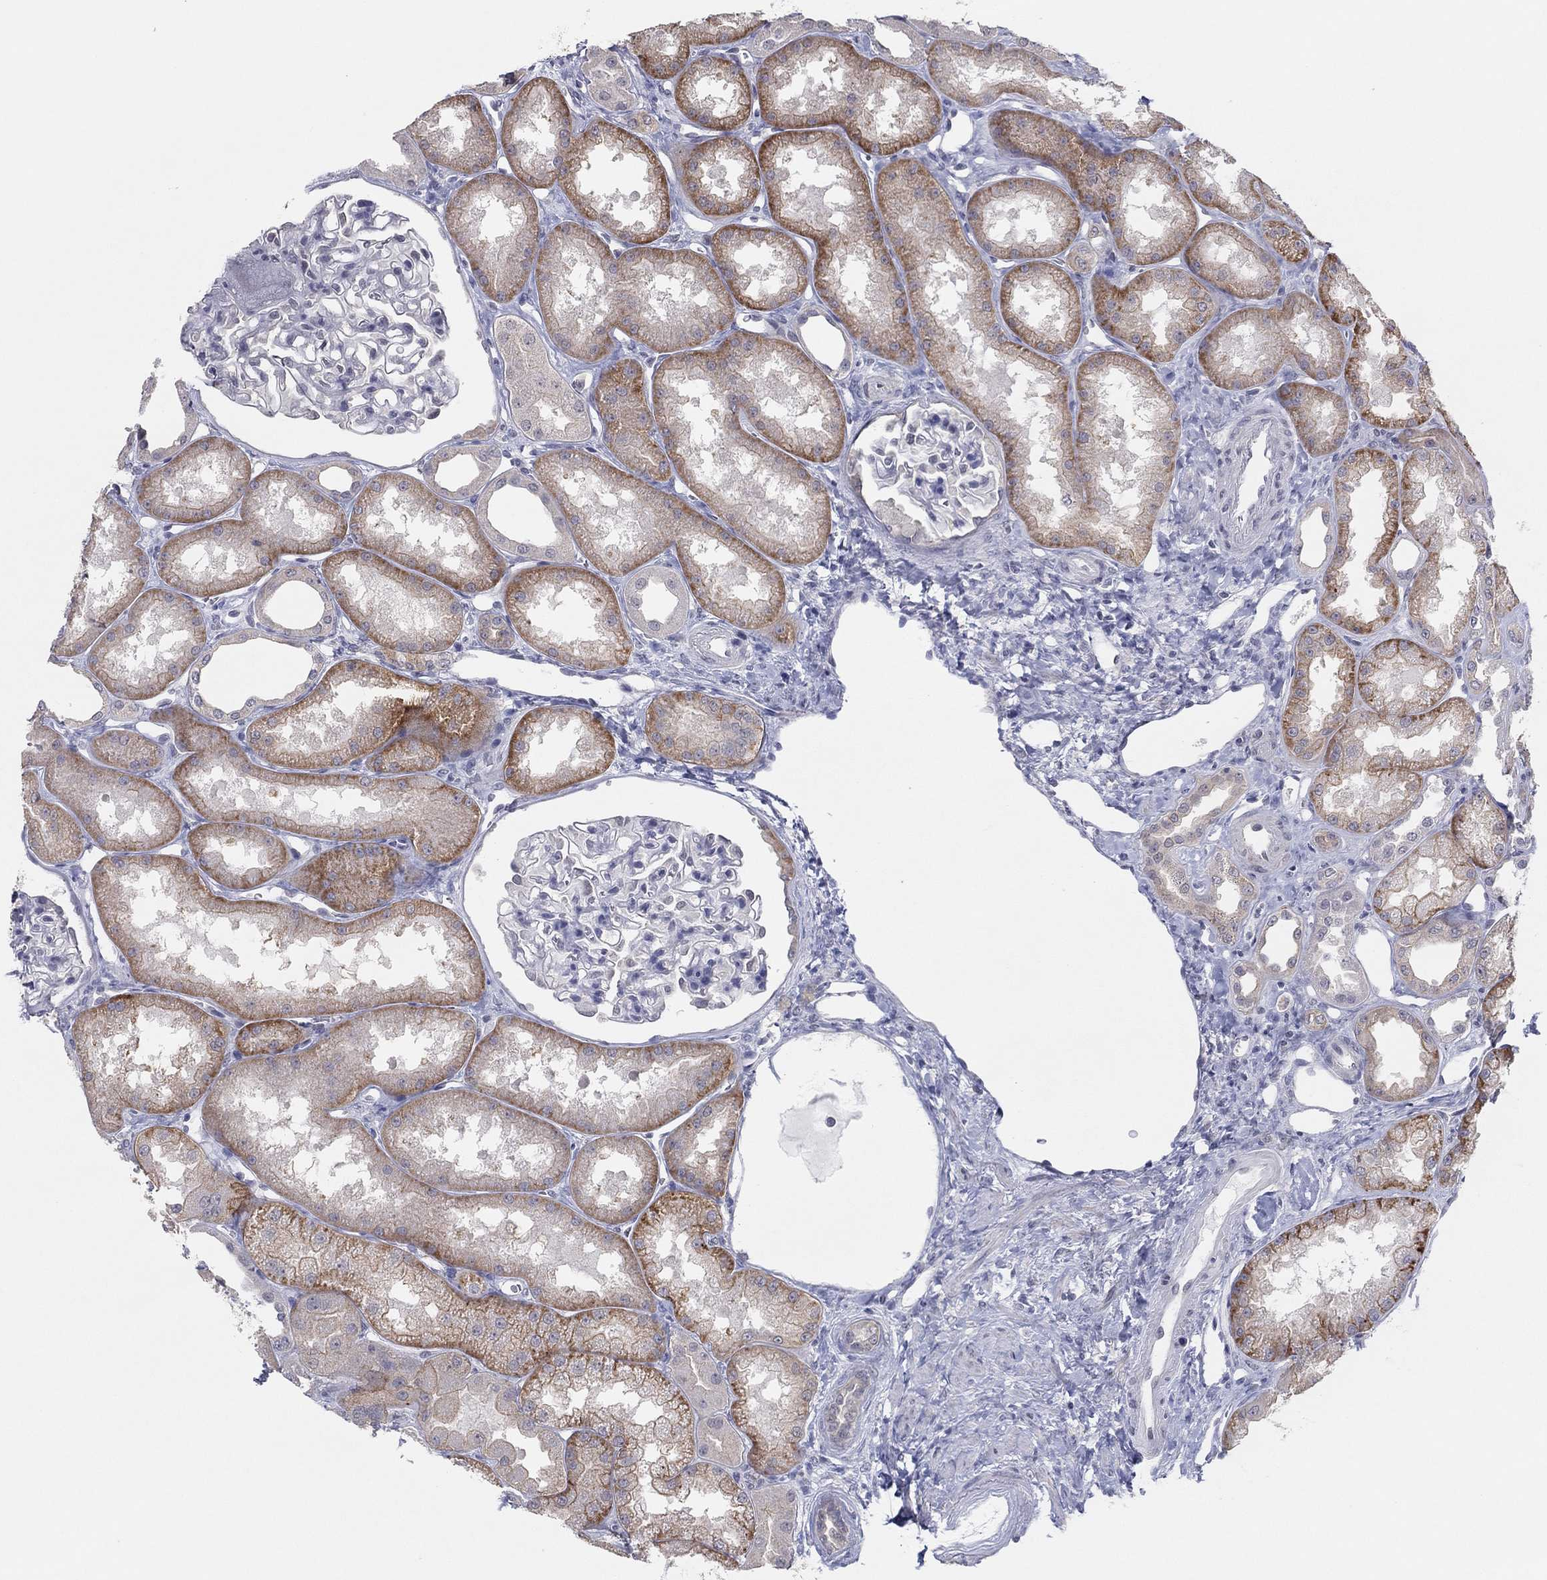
{"staining": {"intensity": "negative", "quantity": "none", "location": "none"}, "tissue": "kidney", "cell_type": "Cells in glomeruli", "image_type": "normal", "snomed": [{"axis": "morphology", "description": "Normal tissue, NOS"}, {"axis": "topography", "description": "Kidney"}], "caption": "DAB (3,3'-diaminobenzidine) immunohistochemical staining of normal kidney displays no significant expression in cells in glomeruli. (DAB (3,3'-diaminobenzidine) IHC visualized using brightfield microscopy, high magnification).", "gene": "SLC22A2", "patient": {"sex": "male", "age": 61}}